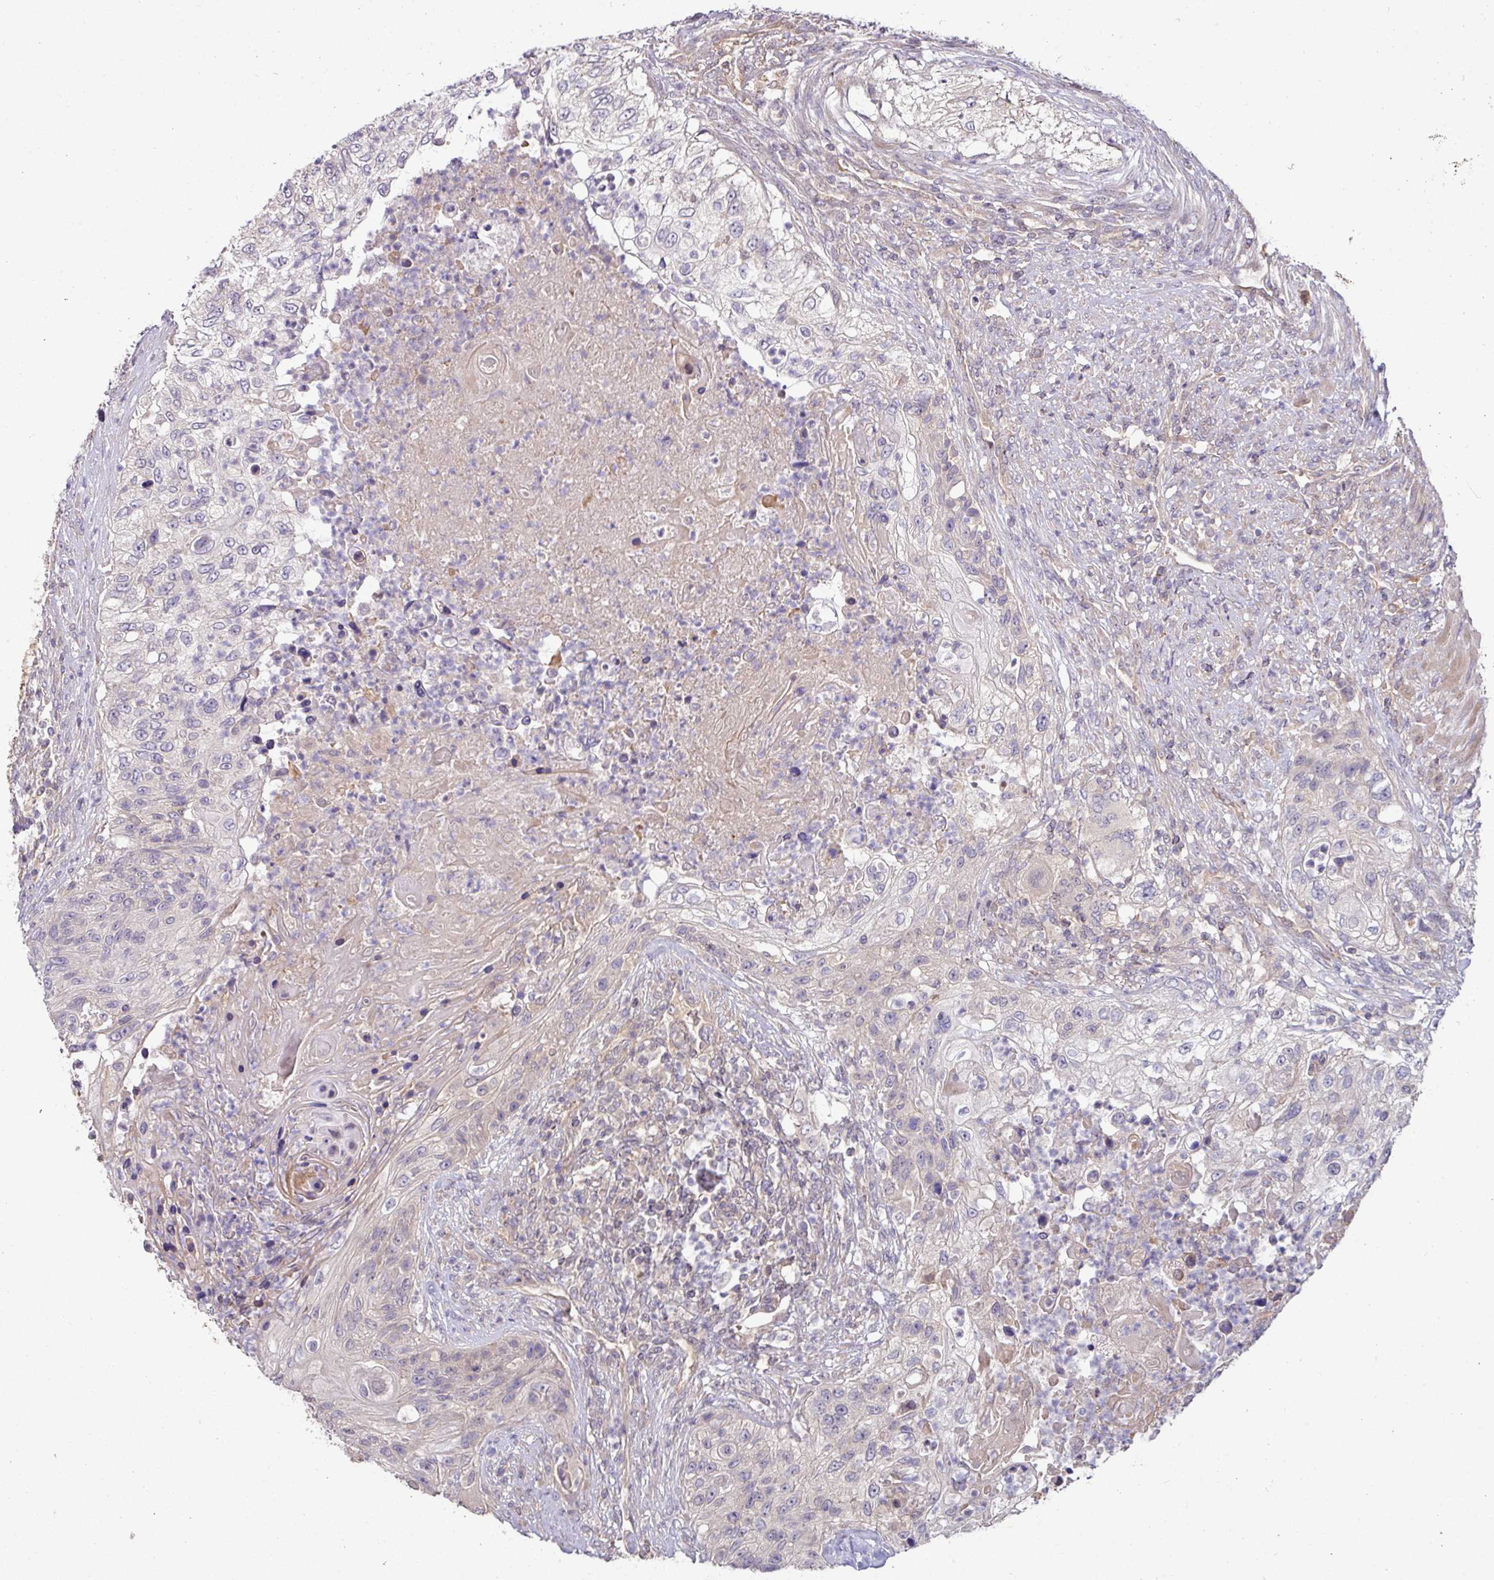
{"staining": {"intensity": "negative", "quantity": "none", "location": "none"}, "tissue": "urothelial cancer", "cell_type": "Tumor cells", "image_type": "cancer", "snomed": [{"axis": "morphology", "description": "Urothelial carcinoma, High grade"}, {"axis": "topography", "description": "Urinary bladder"}], "caption": "A histopathology image of high-grade urothelial carcinoma stained for a protein reveals no brown staining in tumor cells.", "gene": "SLAMF6", "patient": {"sex": "female", "age": 60}}